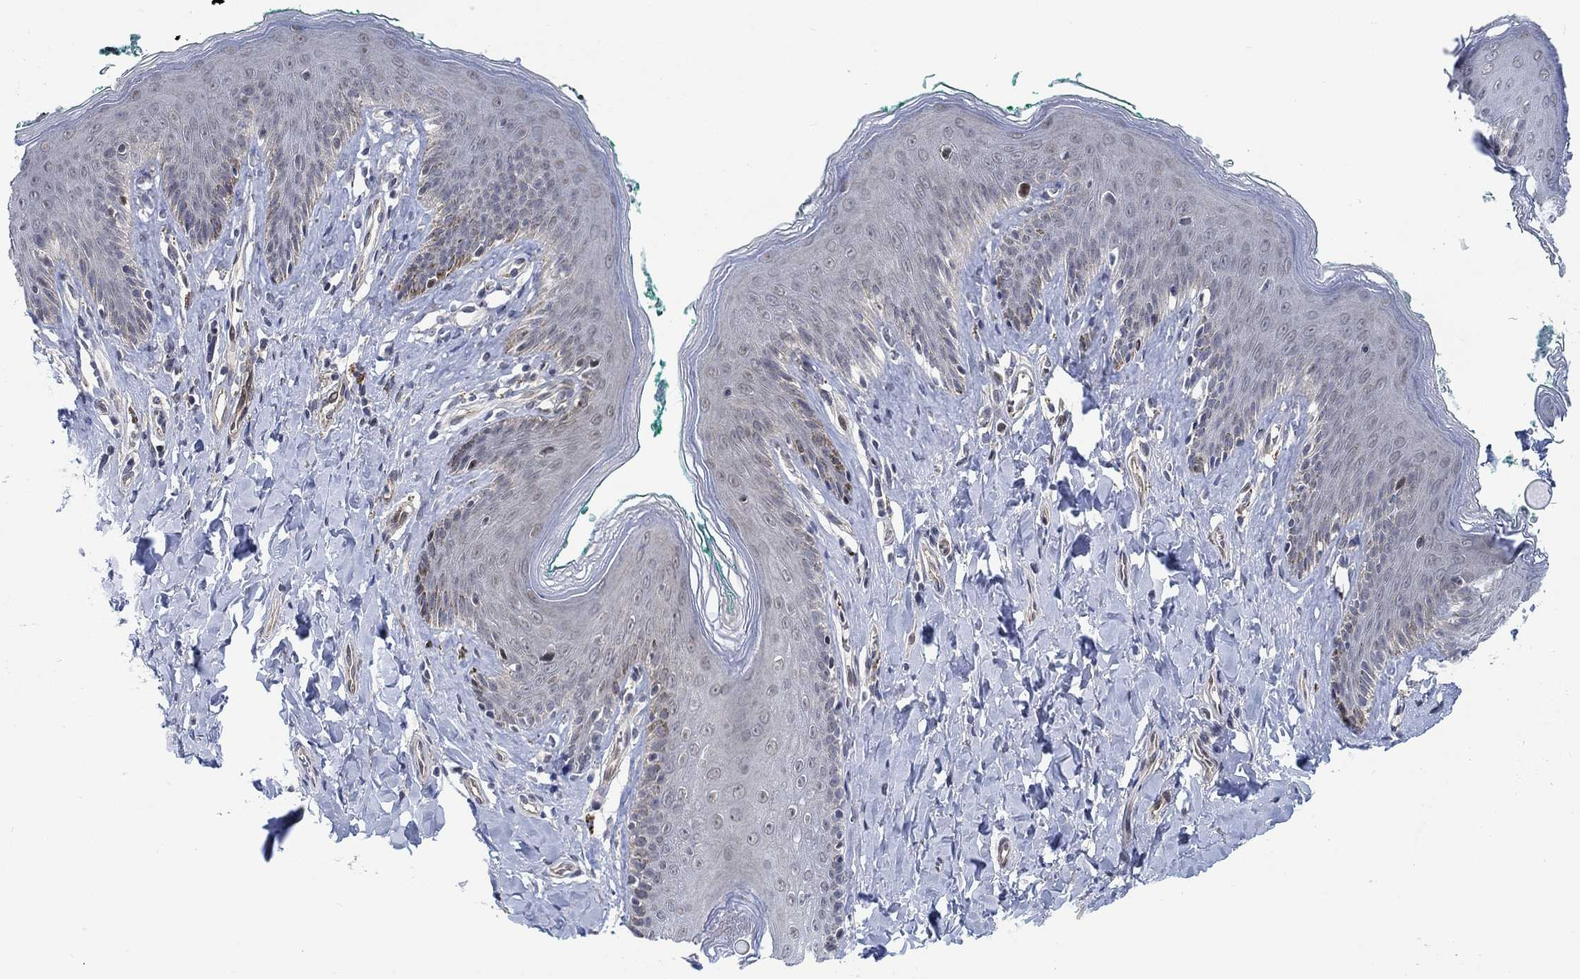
{"staining": {"intensity": "weak", "quantity": "<25%", "location": "nuclear"}, "tissue": "skin", "cell_type": "Epidermal cells", "image_type": "normal", "snomed": [{"axis": "morphology", "description": "Normal tissue, NOS"}, {"axis": "topography", "description": "Vulva"}], "caption": "Skin was stained to show a protein in brown. There is no significant positivity in epidermal cells. Brightfield microscopy of IHC stained with DAB (brown) and hematoxylin (blue), captured at high magnification.", "gene": "KCNH8", "patient": {"sex": "female", "age": 66}}